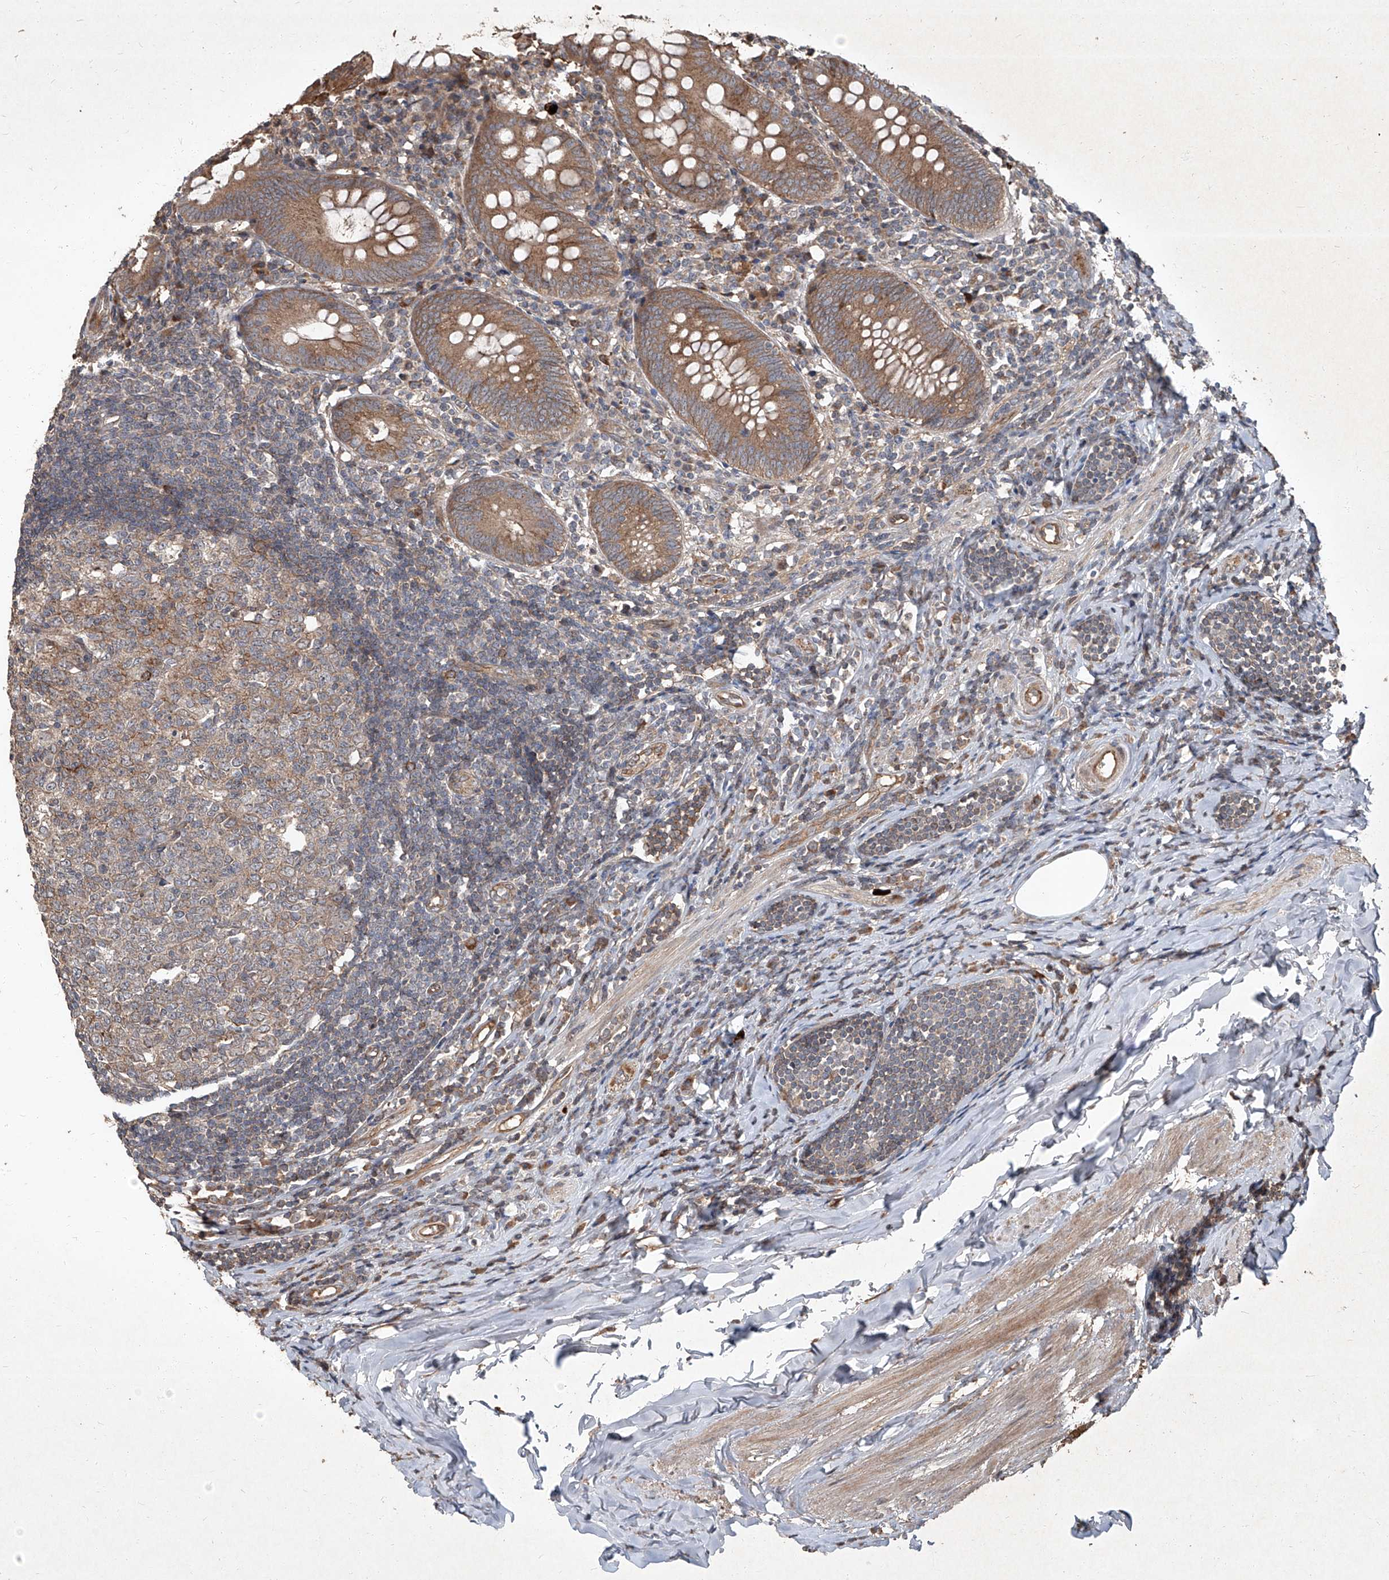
{"staining": {"intensity": "moderate", "quantity": ">75%", "location": "cytoplasmic/membranous"}, "tissue": "appendix", "cell_type": "Glandular cells", "image_type": "normal", "snomed": [{"axis": "morphology", "description": "Normal tissue, NOS"}, {"axis": "topography", "description": "Appendix"}], "caption": "Moderate cytoplasmic/membranous staining is identified in approximately >75% of glandular cells in benign appendix.", "gene": "CCN1", "patient": {"sex": "female", "age": 54}}